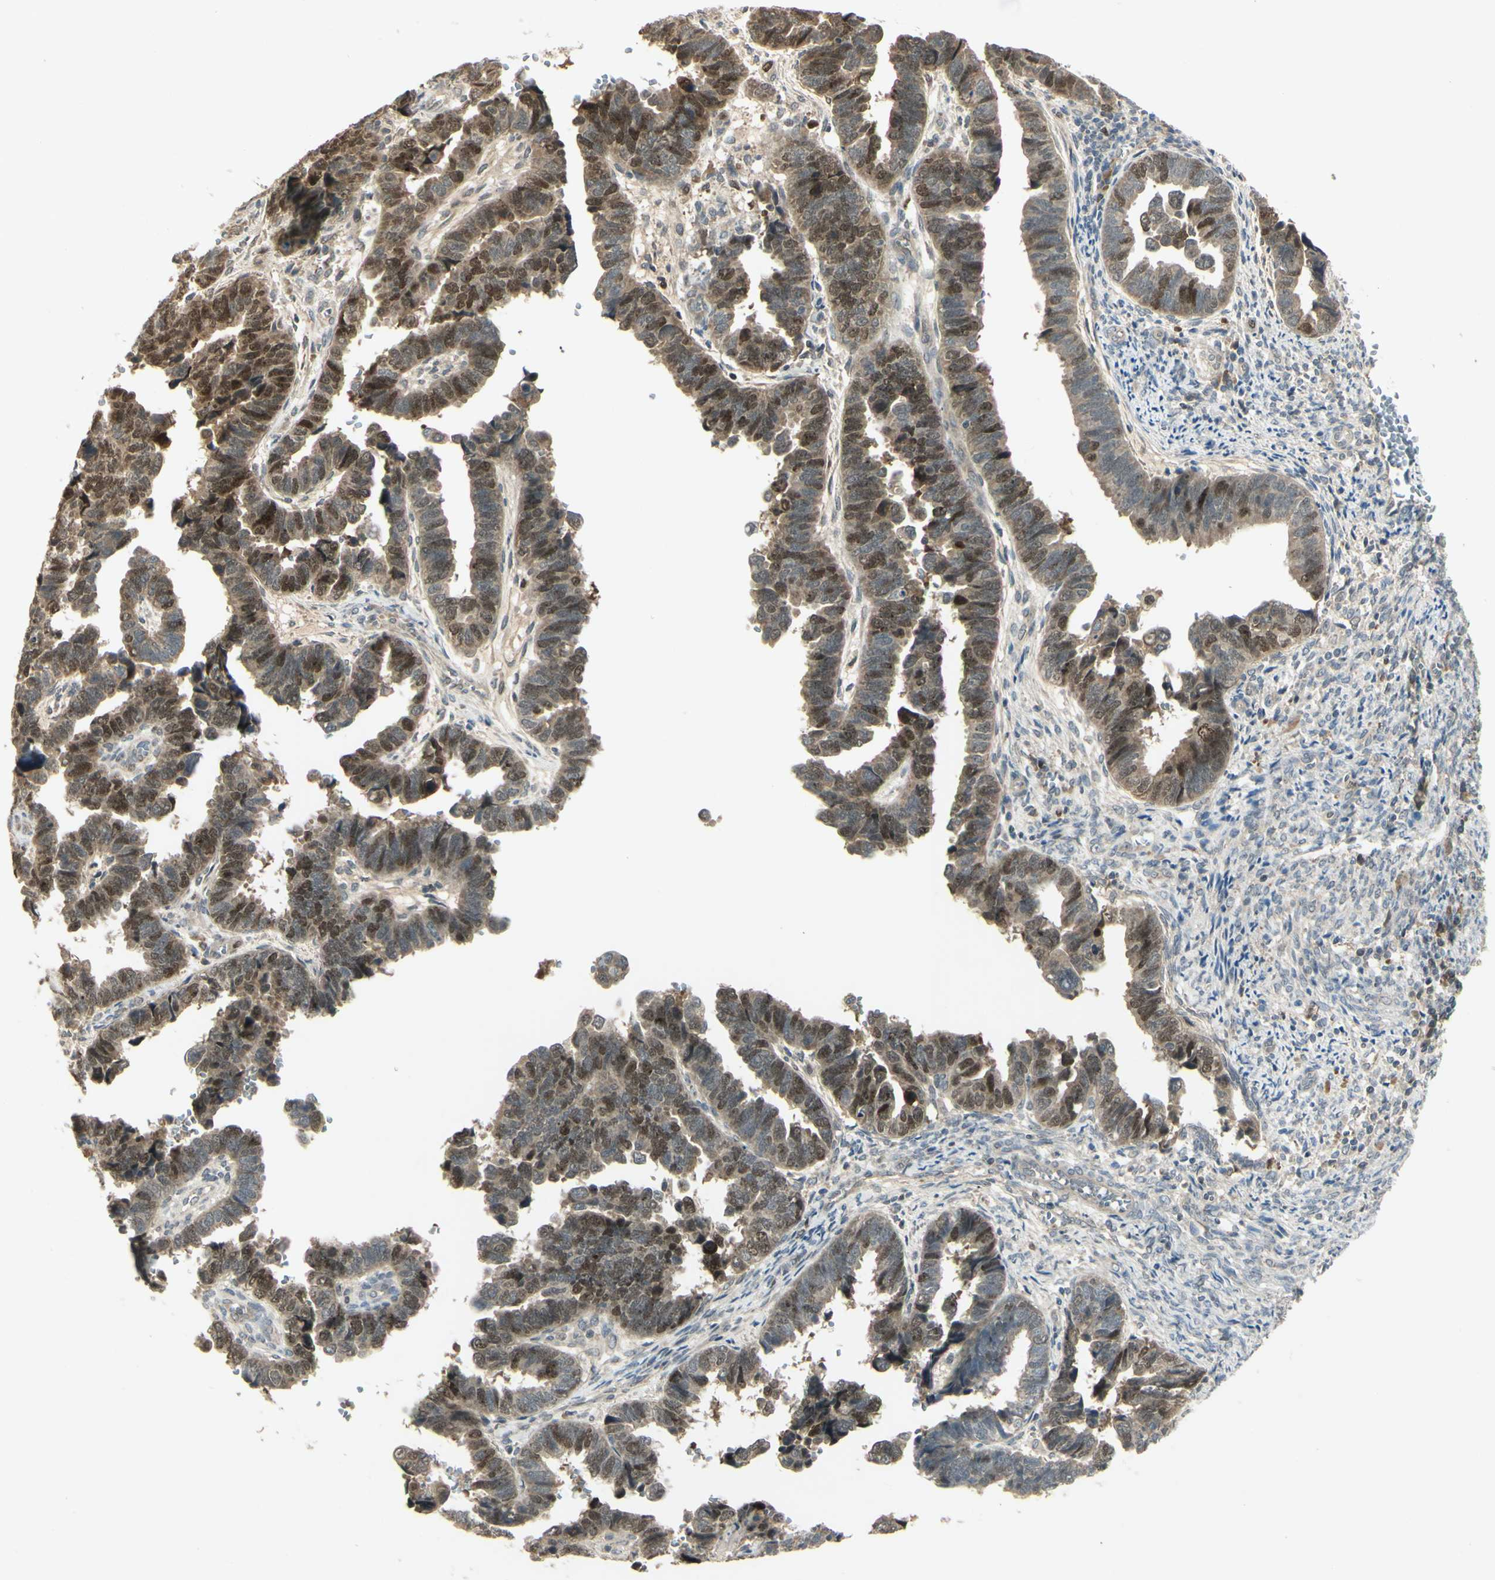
{"staining": {"intensity": "moderate", "quantity": ">75%", "location": "nuclear"}, "tissue": "endometrial cancer", "cell_type": "Tumor cells", "image_type": "cancer", "snomed": [{"axis": "morphology", "description": "Adenocarcinoma, NOS"}, {"axis": "topography", "description": "Endometrium"}], "caption": "The immunohistochemical stain highlights moderate nuclear staining in tumor cells of endometrial adenocarcinoma tissue.", "gene": "RAD18", "patient": {"sex": "female", "age": 75}}